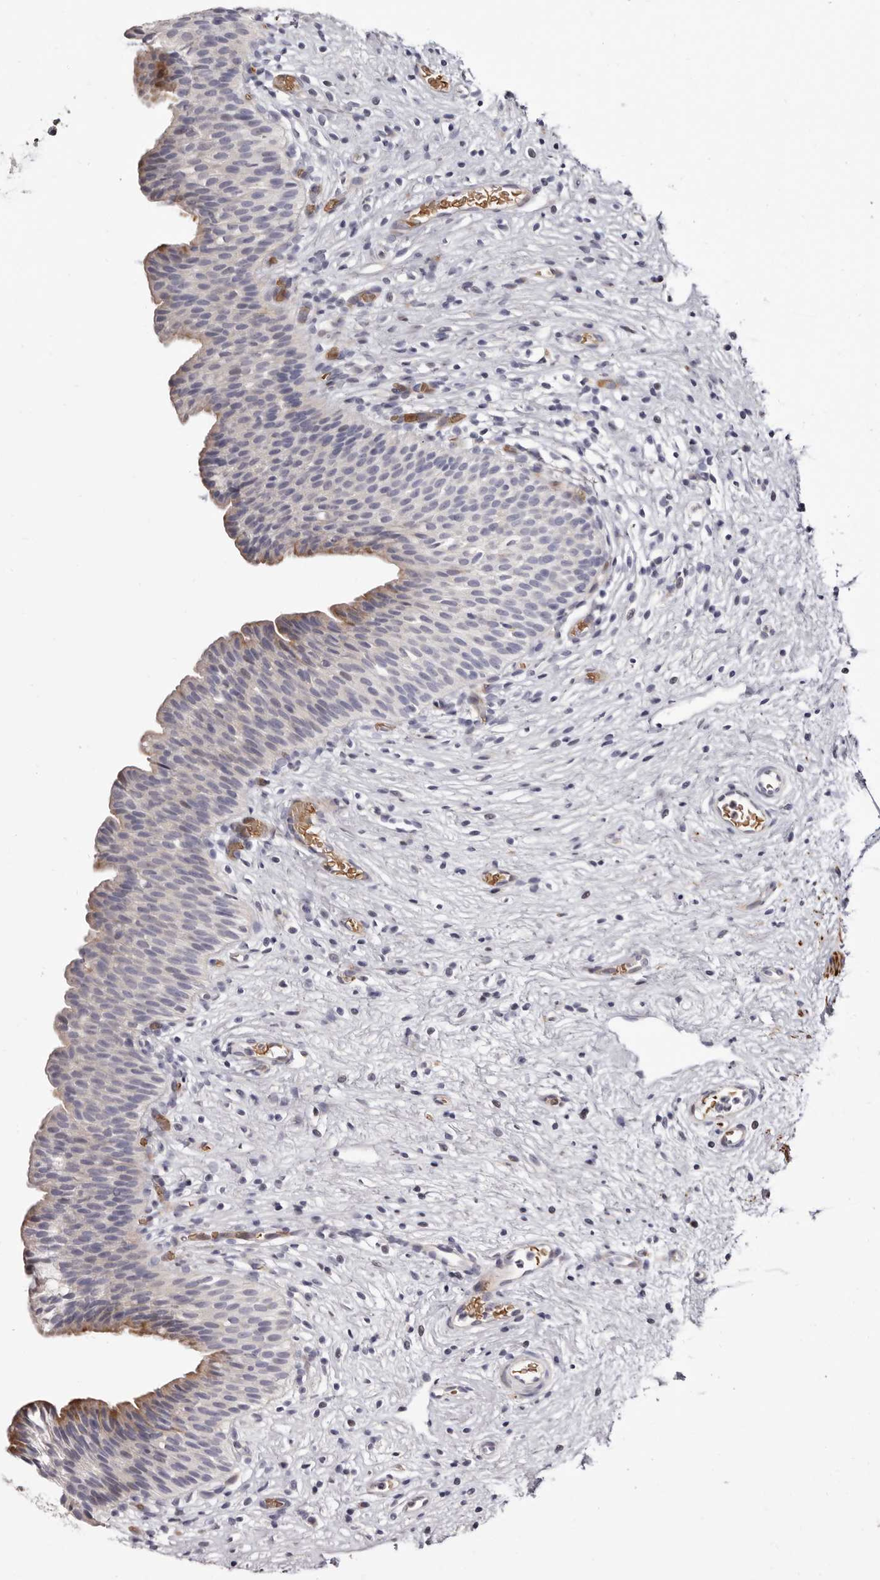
{"staining": {"intensity": "moderate", "quantity": "<25%", "location": "cytoplasmic/membranous"}, "tissue": "urinary bladder", "cell_type": "Urothelial cells", "image_type": "normal", "snomed": [{"axis": "morphology", "description": "Normal tissue, NOS"}, {"axis": "topography", "description": "Urinary bladder"}], "caption": "Immunohistochemical staining of normal human urinary bladder shows <25% levels of moderate cytoplasmic/membranous protein expression in about <25% of urothelial cells. (DAB (3,3'-diaminobenzidine) IHC, brown staining for protein, blue staining for nuclei).", "gene": "AIDA", "patient": {"sex": "male", "age": 1}}